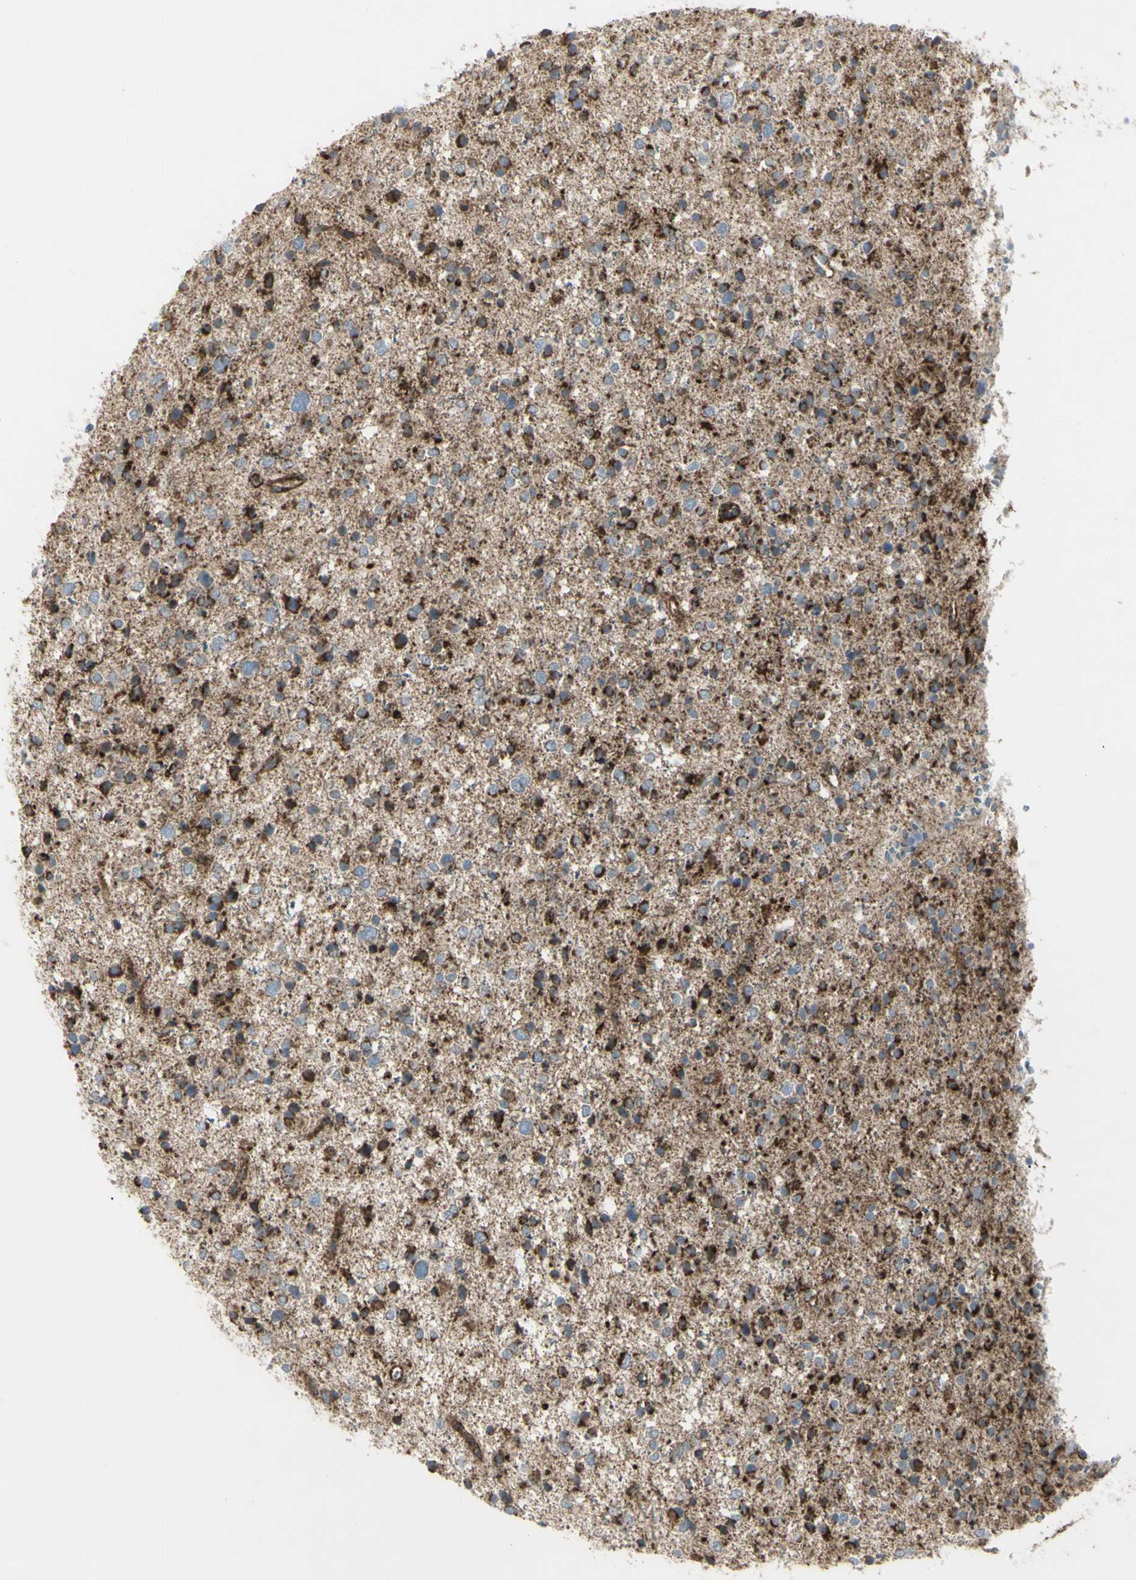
{"staining": {"intensity": "strong", "quantity": "25%-75%", "location": "cytoplasmic/membranous"}, "tissue": "glioma", "cell_type": "Tumor cells", "image_type": "cancer", "snomed": [{"axis": "morphology", "description": "Glioma, malignant, Low grade"}, {"axis": "topography", "description": "Brain"}], "caption": "This micrograph exhibits immunohistochemistry (IHC) staining of human glioma, with high strong cytoplasmic/membranous staining in about 25%-75% of tumor cells.", "gene": "CYB5R1", "patient": {"sex": "female", "age": 37}}